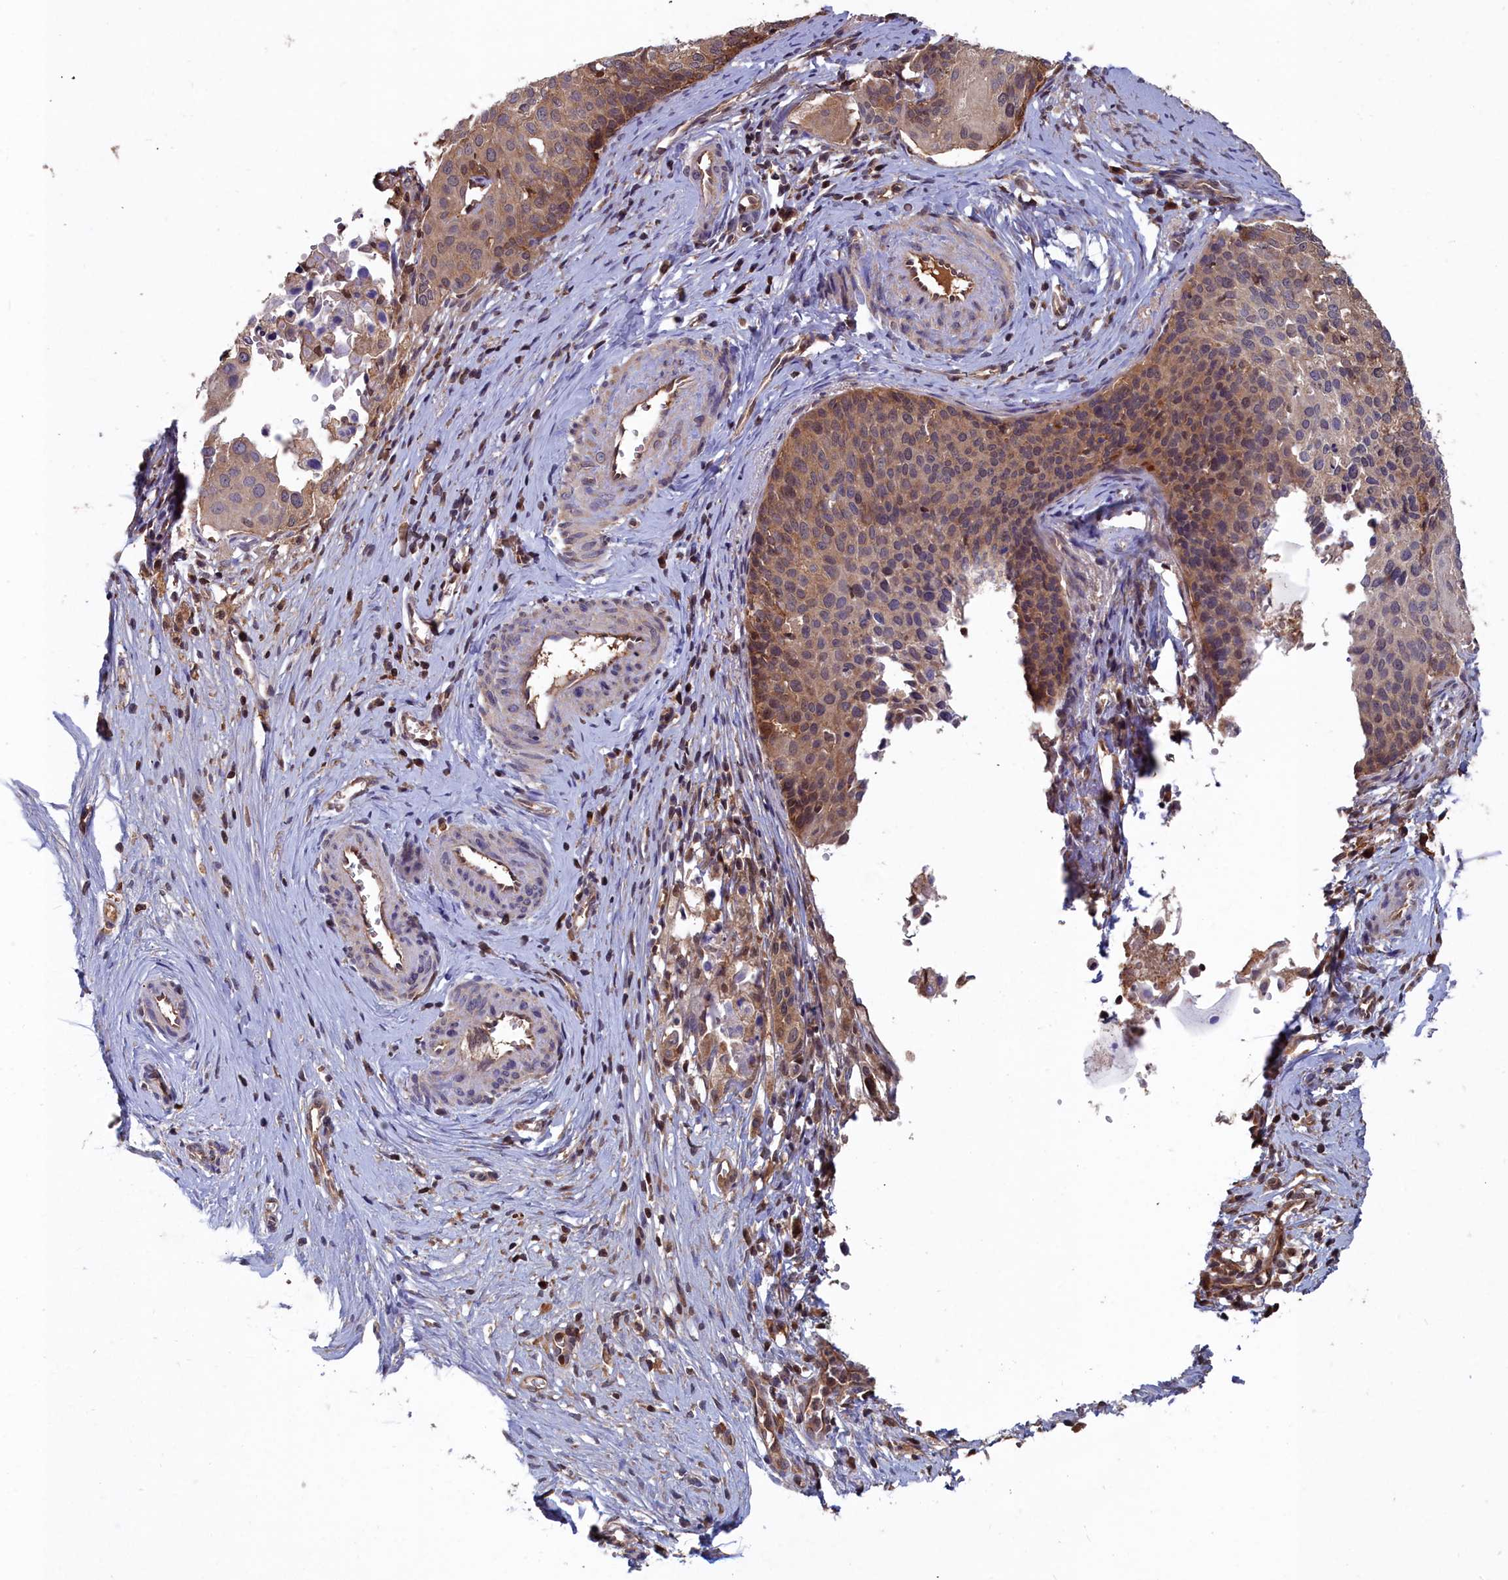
{"staining": {"intensity": "moderate", "quantity": "25%-75%", "location": "cytoplasmic/membranous"}, "tissue": "cervical cancer", "cell_type": "Tumor cells", "image_type": "cancer", "snomed": [{"axis": "morphology", "description": "Squamous cell carcinoma, NOS"}, {"axis": "topography", "description": "Cervix"}], "caption": "Cervical cancer (squamous cell carcinoma) stained with DAB IHC reveals medium levels of moderate cytoplasmic/membranous staining in about 25%-75% of tumor cells.", "gene": "GFRA2", "patient": {"sex": "female", "age": 44}}